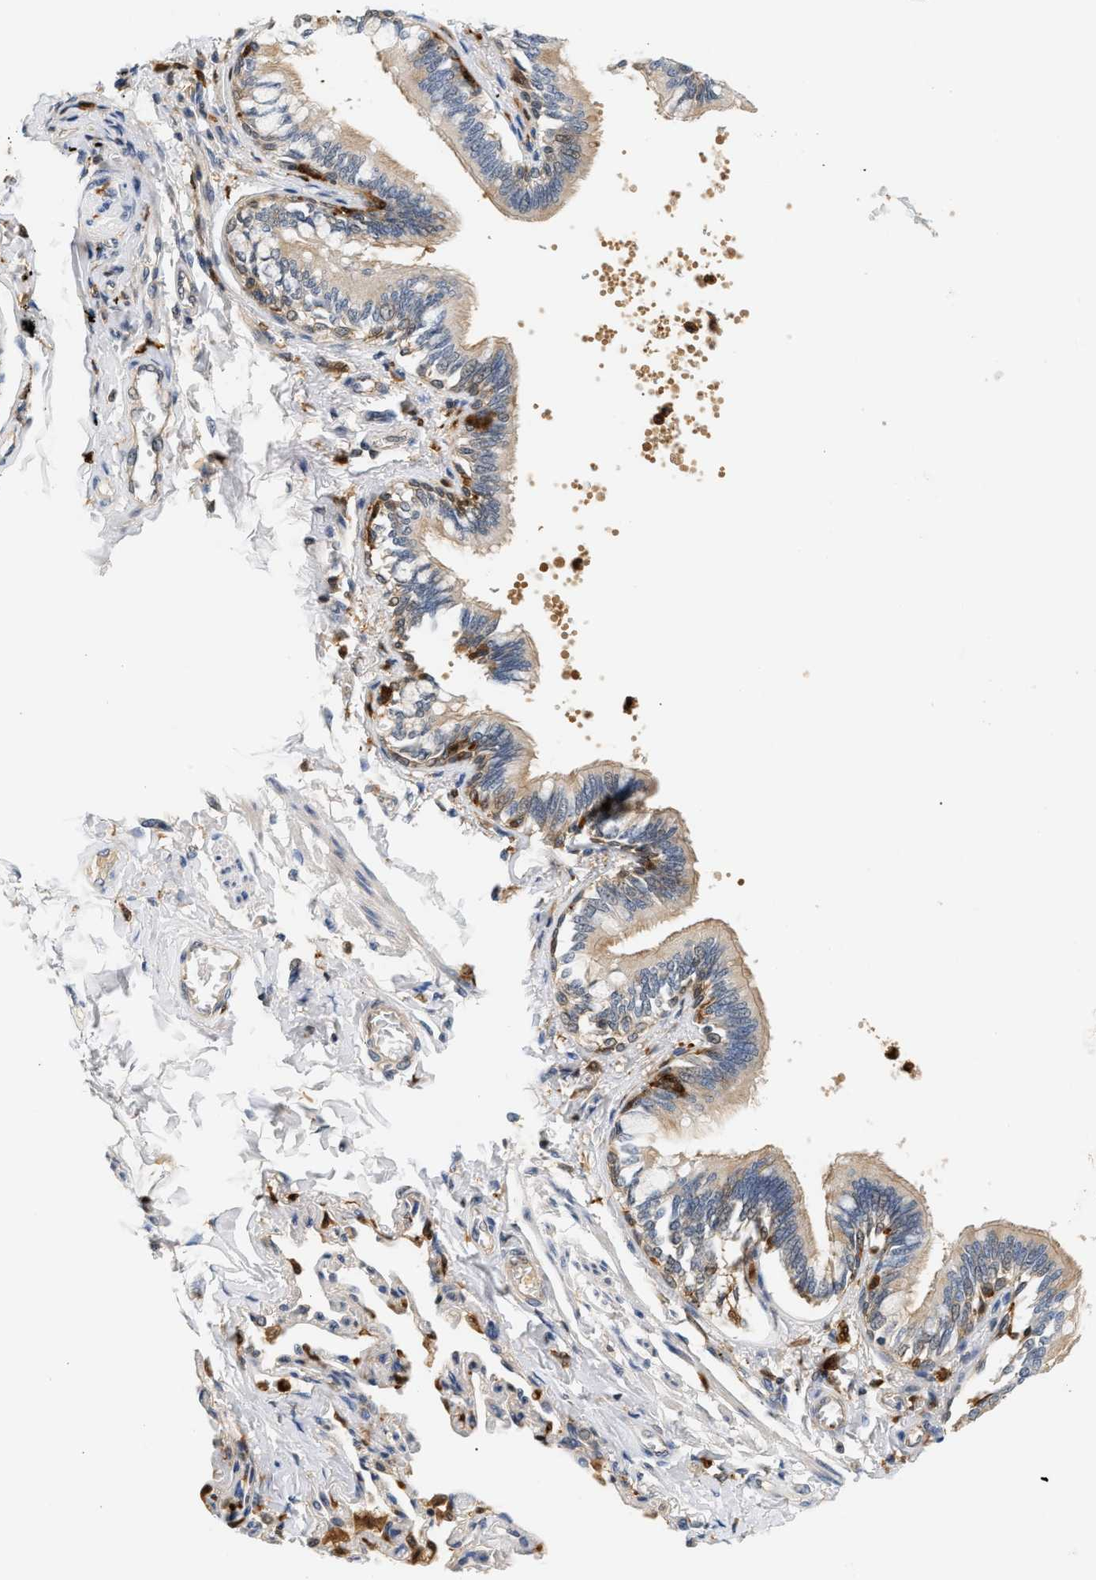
{"staining": {"intensity": "moderate", "quantity": ">75%", "location": "cytoplasmic/membranous,nuclear"}, "tissue": "bronchus", "cell_type": "Respiratory epithelial cells", "image_type": "normal", "snomed": [{"axis": "morphology", "description": "Normal tissue, NOS"}, {"axis": "topography", "description": "Lung"}], "caption": "Respiratory epithelial cells display medium levels of moderate cytoplasmic/membranous,nuclear positivity in about >75% of cells in normal bronchus.", "gene": "PYCARD", "patient": {"sex": "male", "age": 64}}